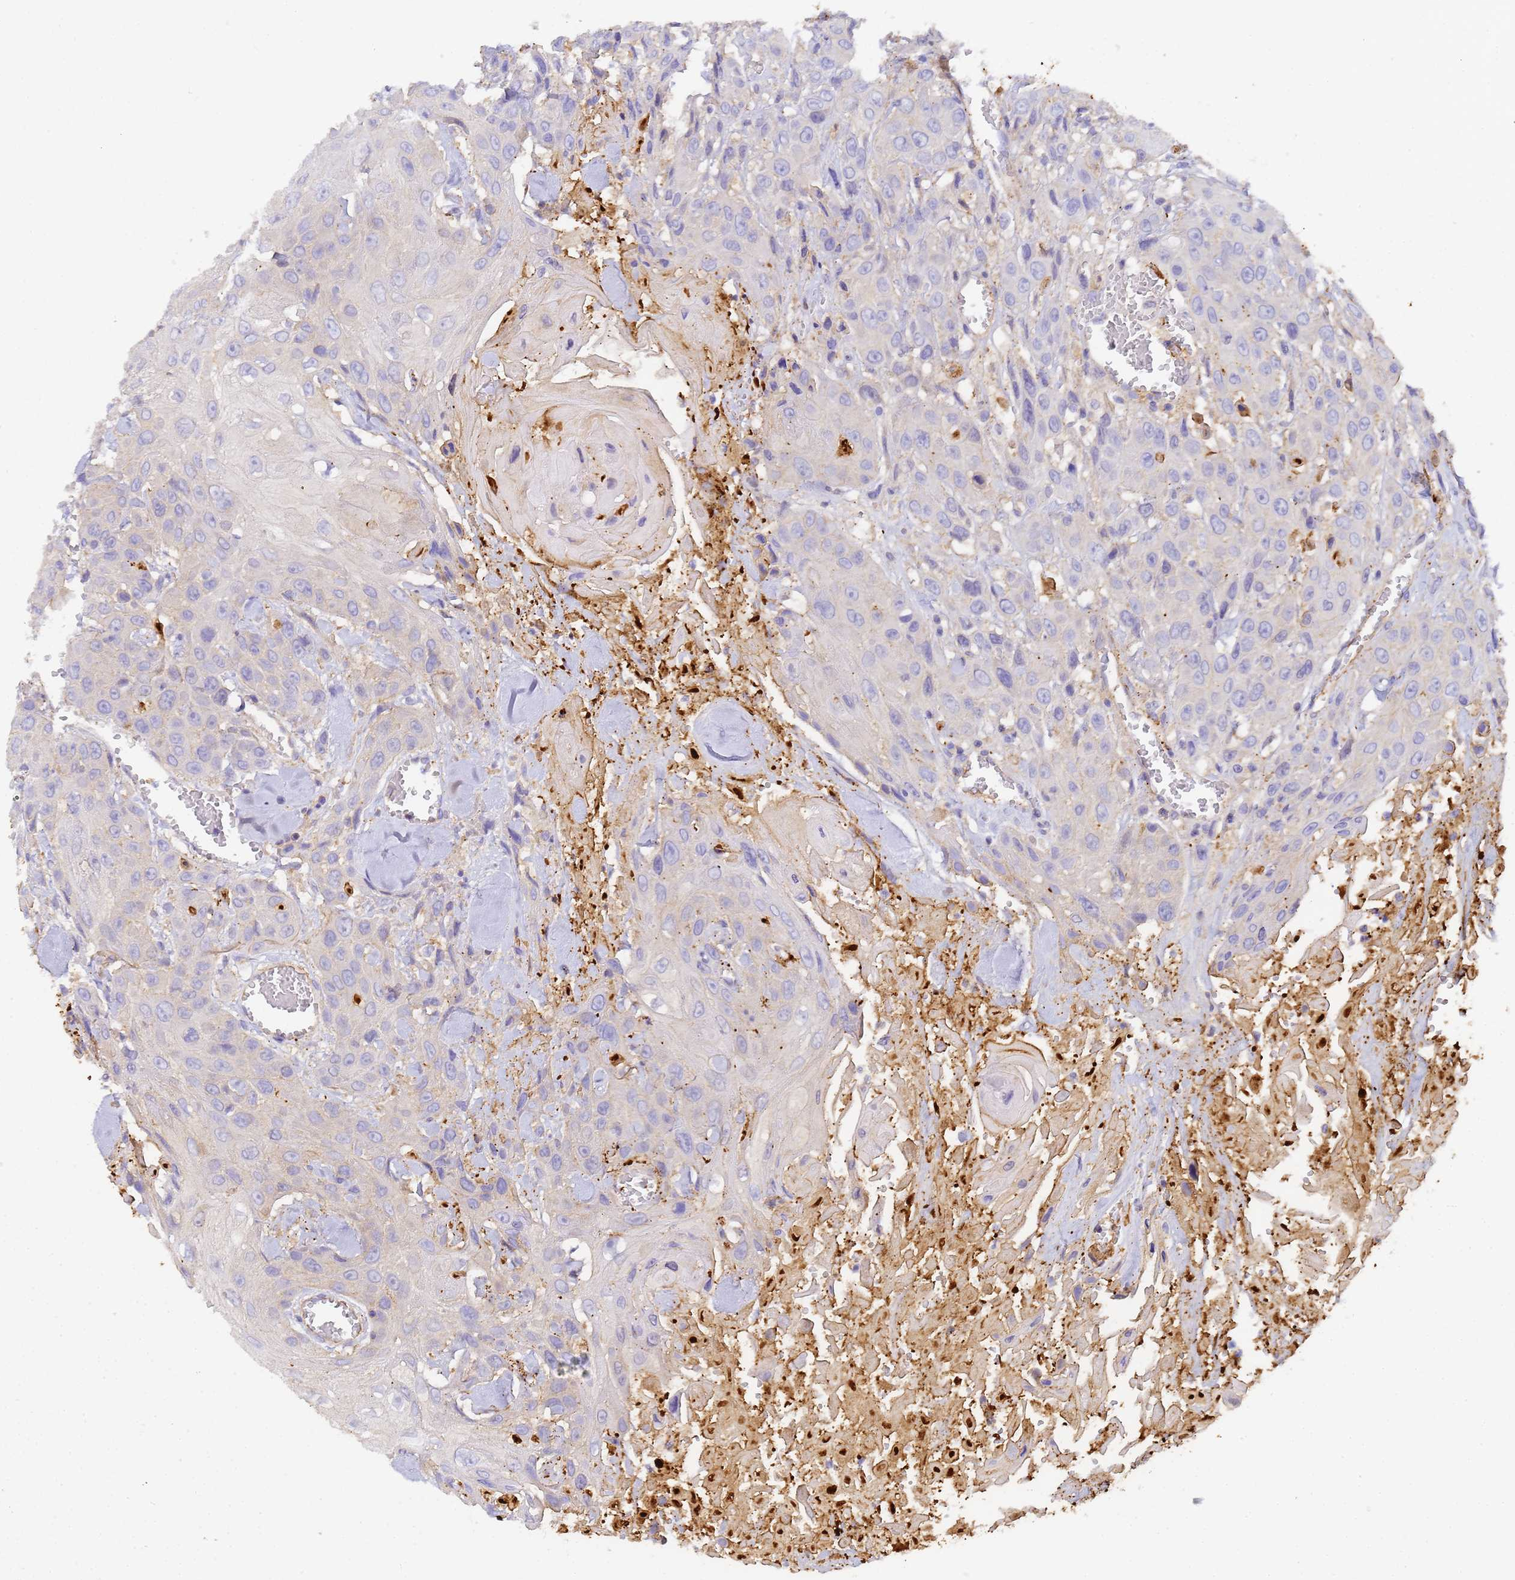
{"staining": {"intensity": "negative", "quantity": "none", "location": "none"}, "tissue": "head and neck cancer", "cell_type": "Tumor cells", "image_type": "cancer", "snomed": [{"axis": "morphology", "description": "Squamous cell carcinoma, NOS"}, {"axis": "topography", "description": "Head-Neck"}], "caption": "Immunohistochemistry photomicrograph of neoplastic tissue: human head and neck squamous cell carcinoma stained with DAB (3,3'-diaminobenzidine) displays no significant protein positivity in tumor cells. (Stains: DAB (3,3'-diaminobenzidine) immunohistochemistry with hematoxylin counter stain, Microscopy: brightfield microscopy at high magnification).", "gene": "MYL12A", "patient": {"sex": "male", "age": 81}}